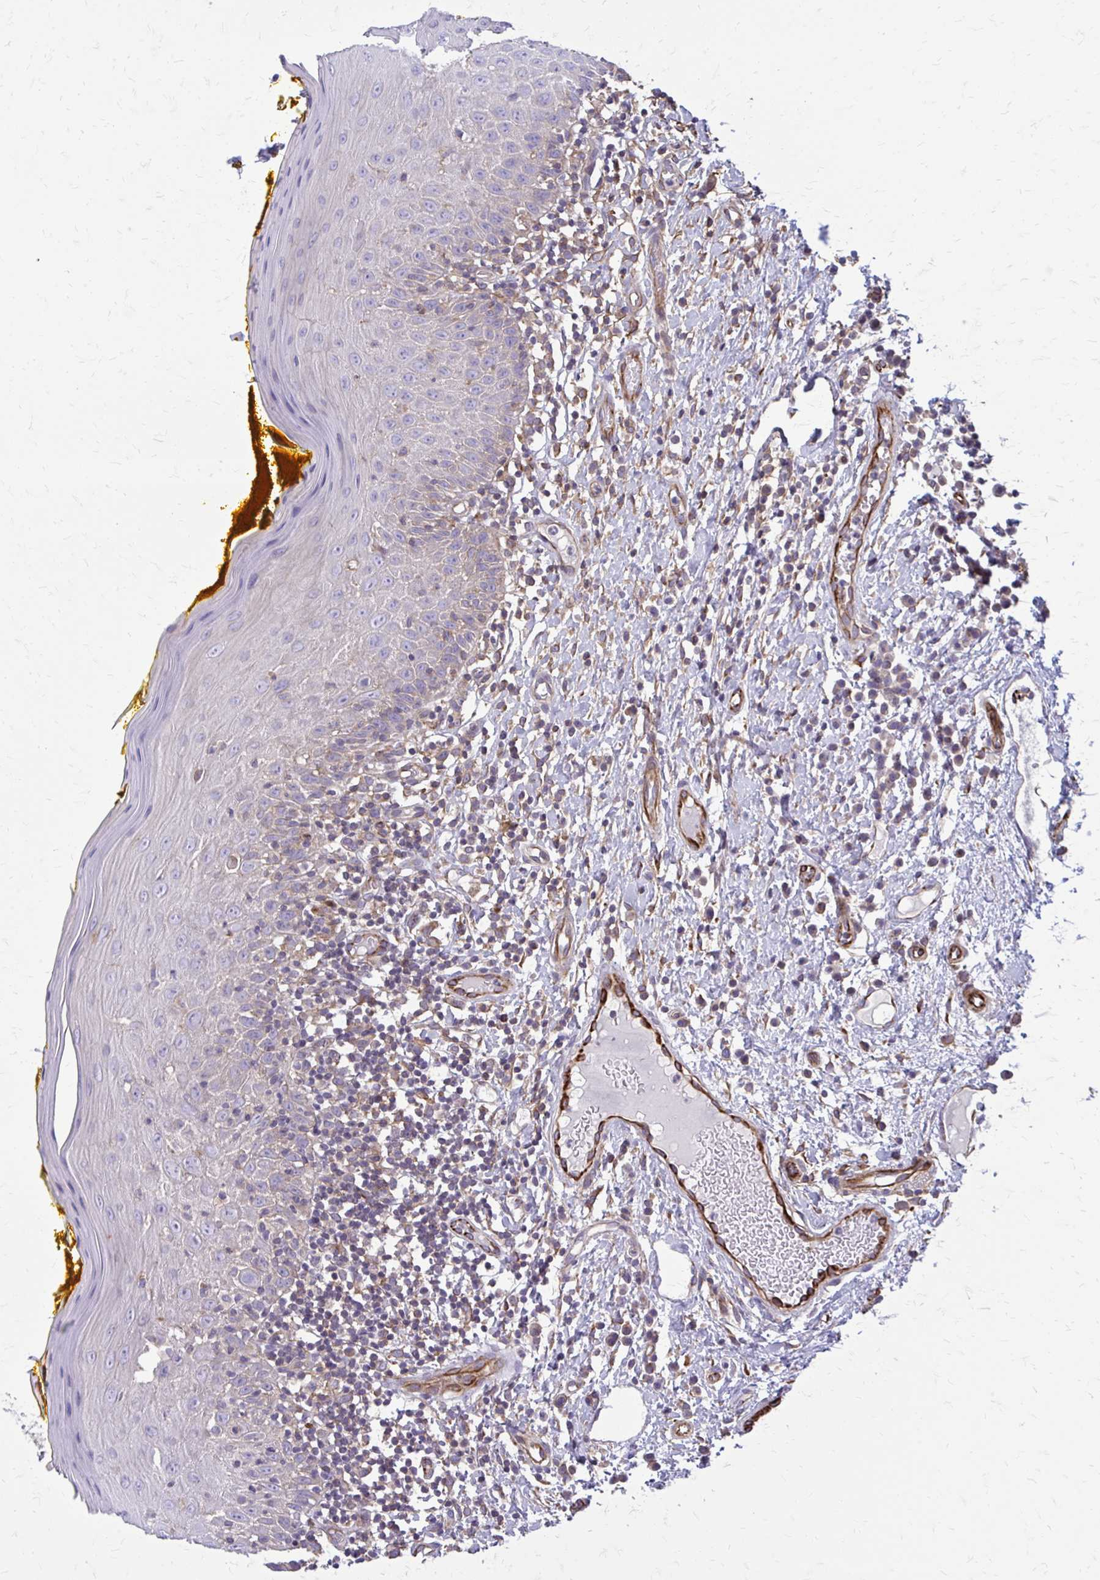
{"staining": {"intensity": "negative", "quantity": "none", "location": "none"}, "tissue": "oral mucosa", "cell_type": "Squamous epithelial cells", "image_type": "normal", "snomed": [{"axis": "morphology", "description": "Normal tissue, NOS"}, {"axis": "topography", "description": "Oral tissue"}, {"axis": "topography", "description": "Tounge, NOS"}], "caption": "The histopathology image reveals no significant expression in squamous epithelial cells of oral mucosa.", "gene": "FAP", "patient": {"sex": "female", "age": 58}}